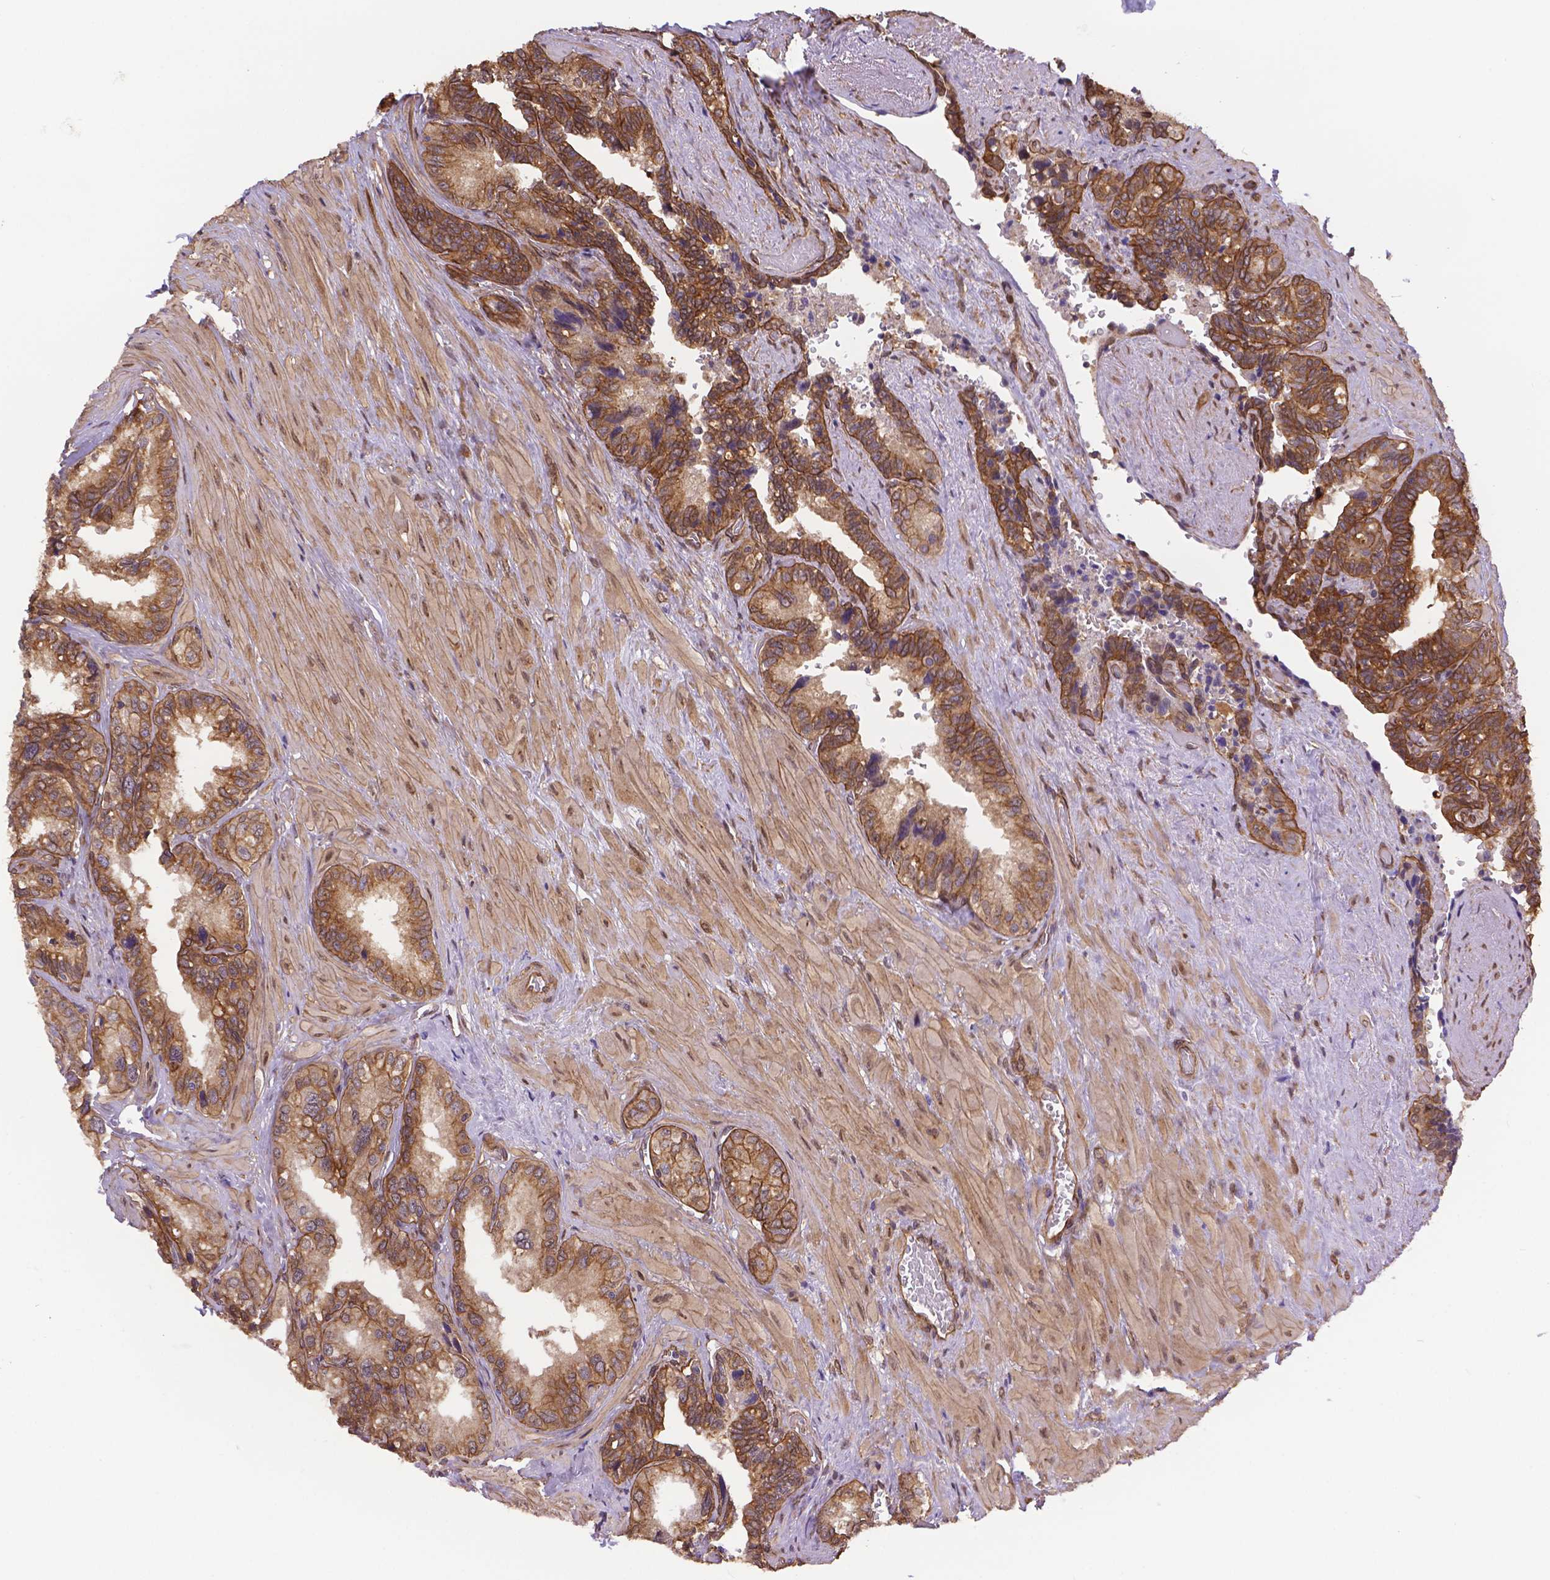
{"staining": {"intensity": "moderate", "quantity": ">75%", "location": "cytoplasmic/membranous"}, "tissue": "seminal vesicle", "cell_type": "Glandular cells", "image_type": "normal", "snomed": [{"axis": "morphology", "description": "Normal tissue, NOS"}, {"axis": "topography", "description": "Seminal veicle"}], "caption": "DAB immunohistochemical staining of normal human seminal vesicle demonstrates moderate cytoplasmic/membranous protein expression in about >75% of glandular cells. (Brightfield microscopy of DAB IHC at high magnification).", "gene": "YAP1", "patient": {"sex": "male", "age": 69}}